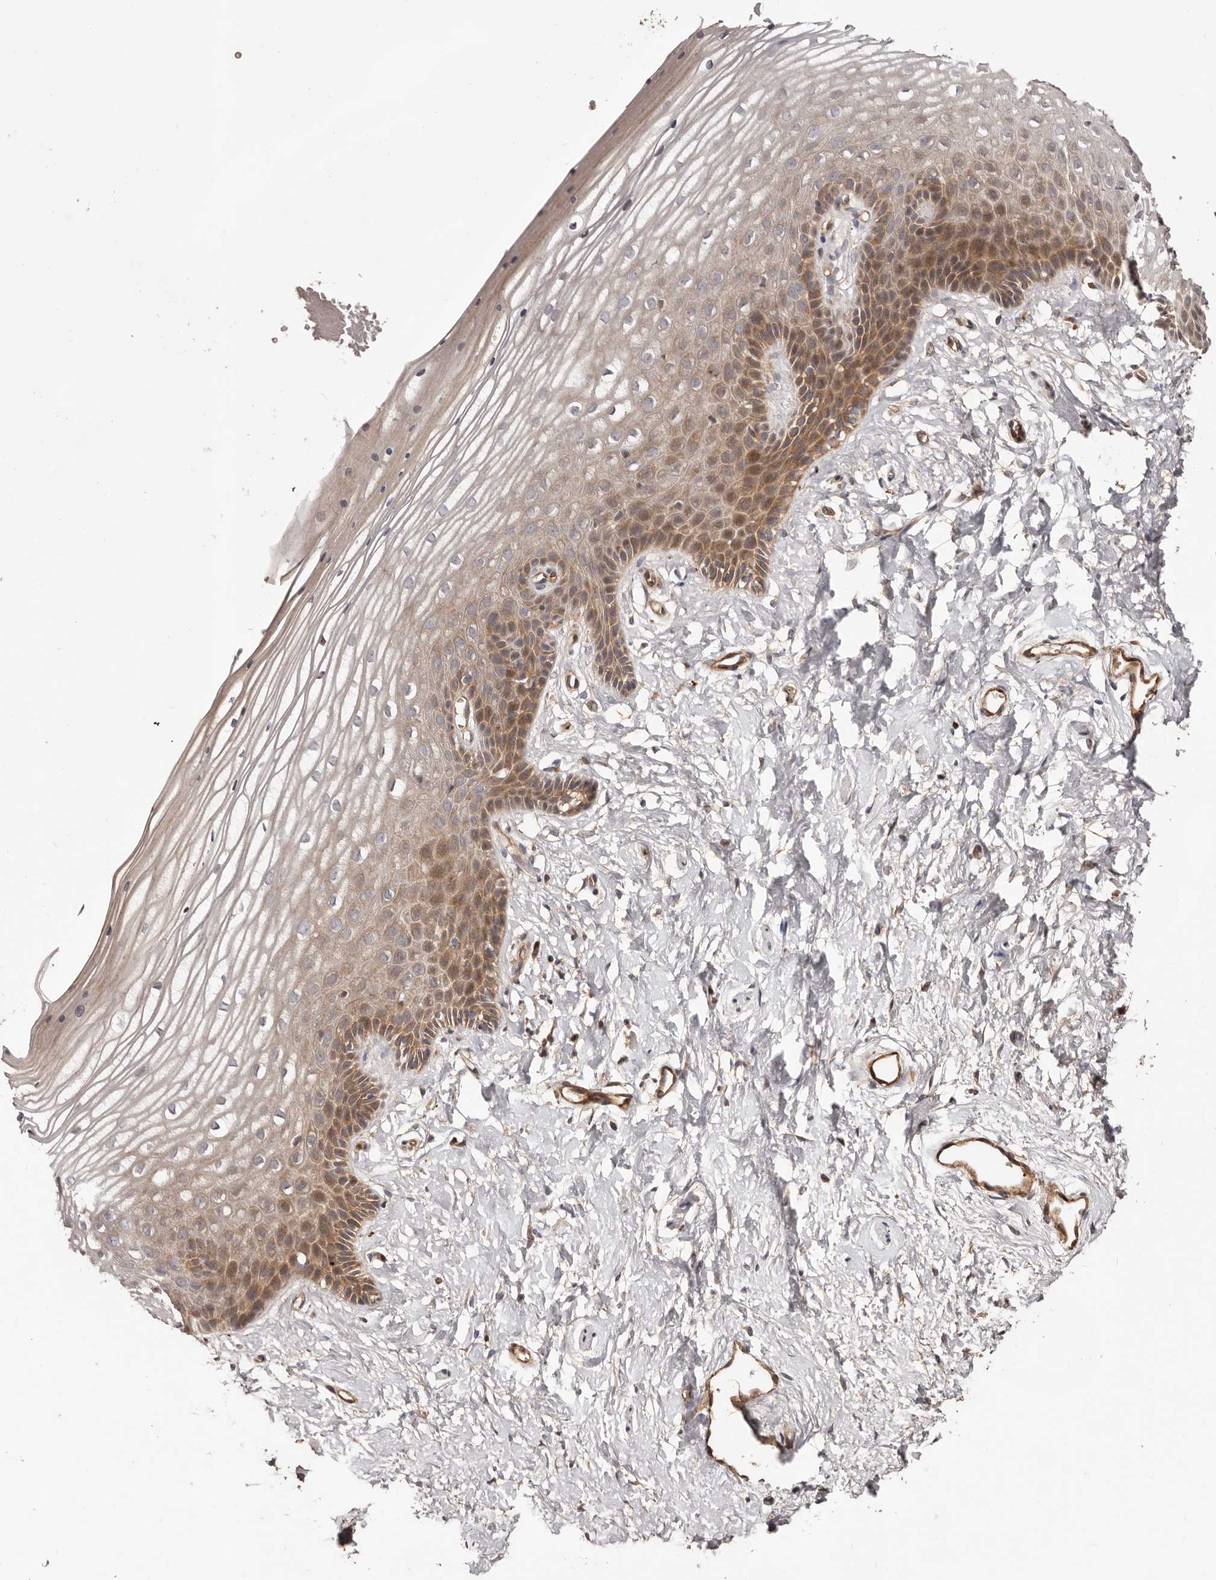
{"staining": {"intensity": "moderate", "quantity": ">75%", "location": "cytoplasmic/membranous"}, "tissue": "vagina", "cell_type": "Squamous epithelial cells", "image_type": "normal", "snomed": [{"axis": "morphology", "description": "Normal tissue, NOS"}, {"axis": "topography", "description": "Vagina"}, {"axis": "topography", "description": "Cervix"}], "caption": "Protein expression analysis of unremarkable human vagina reveals moderate cytoplasmic/membranous expression in approximately >75% of squamous epithelial cells. (IHC, brightfield microscopy, high magnification).", "gene": "GTPBP1", "patient": {"sex": "female", "age": 40}}